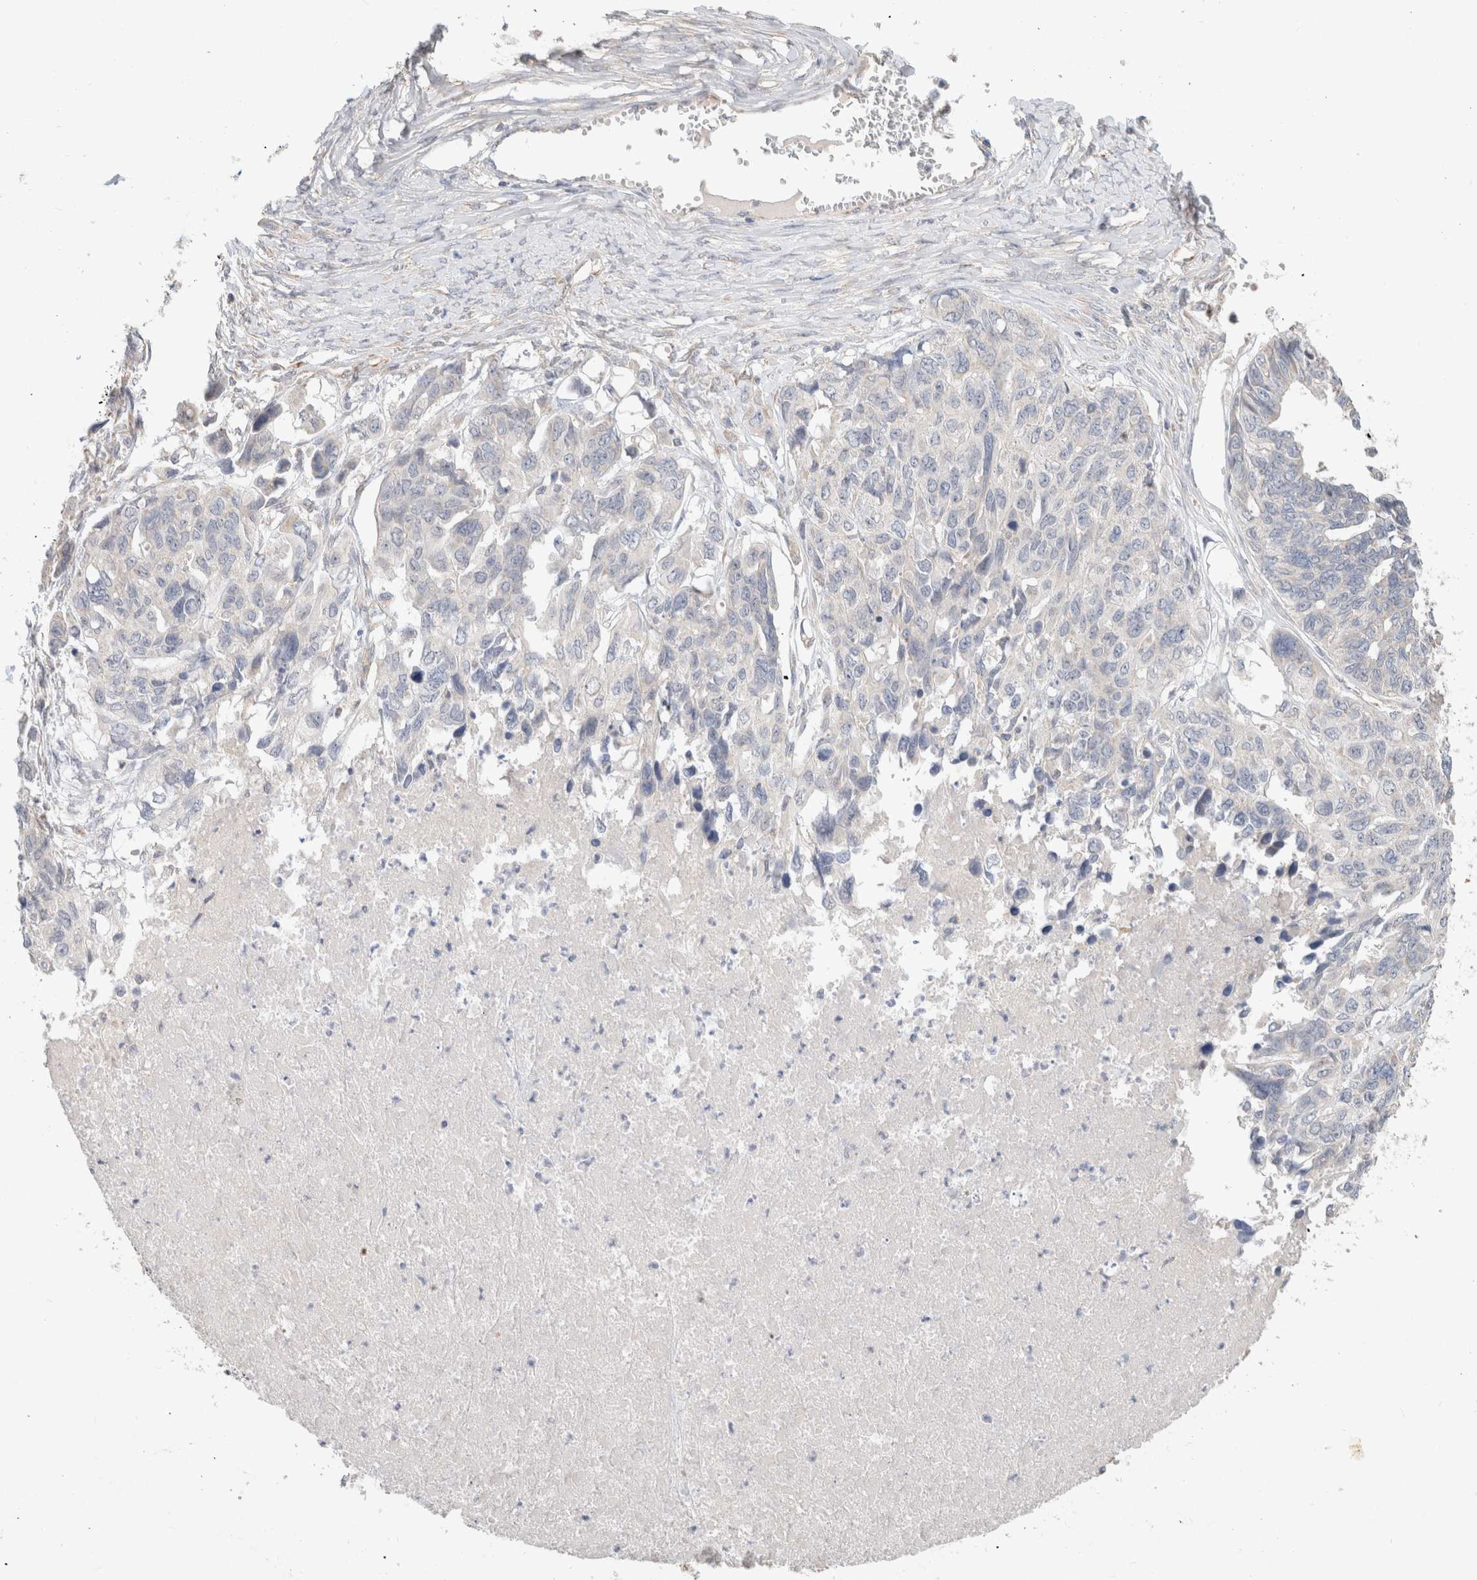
{"staining": {"intensity": "negative", "quantity": "none", "location": "none"}, "tissue": "ovarian cancer", "cell_type": "Tumor cells", "image_type": "cancer", "snomed": [{"axis": "morphology", "description": "Cystadenocarcinoma, serous, NOS"}, {"axis": "topography", "description": "Ovary"}], "caption": "DAB (3,3'-diaminobenzidine) immunohistochemical staining of human ovarian serous cystadenocarcinoma reveals no significant staining in tumor cells.", "gene": "CA13", "patient": {"sex": "female", "age": 79}}